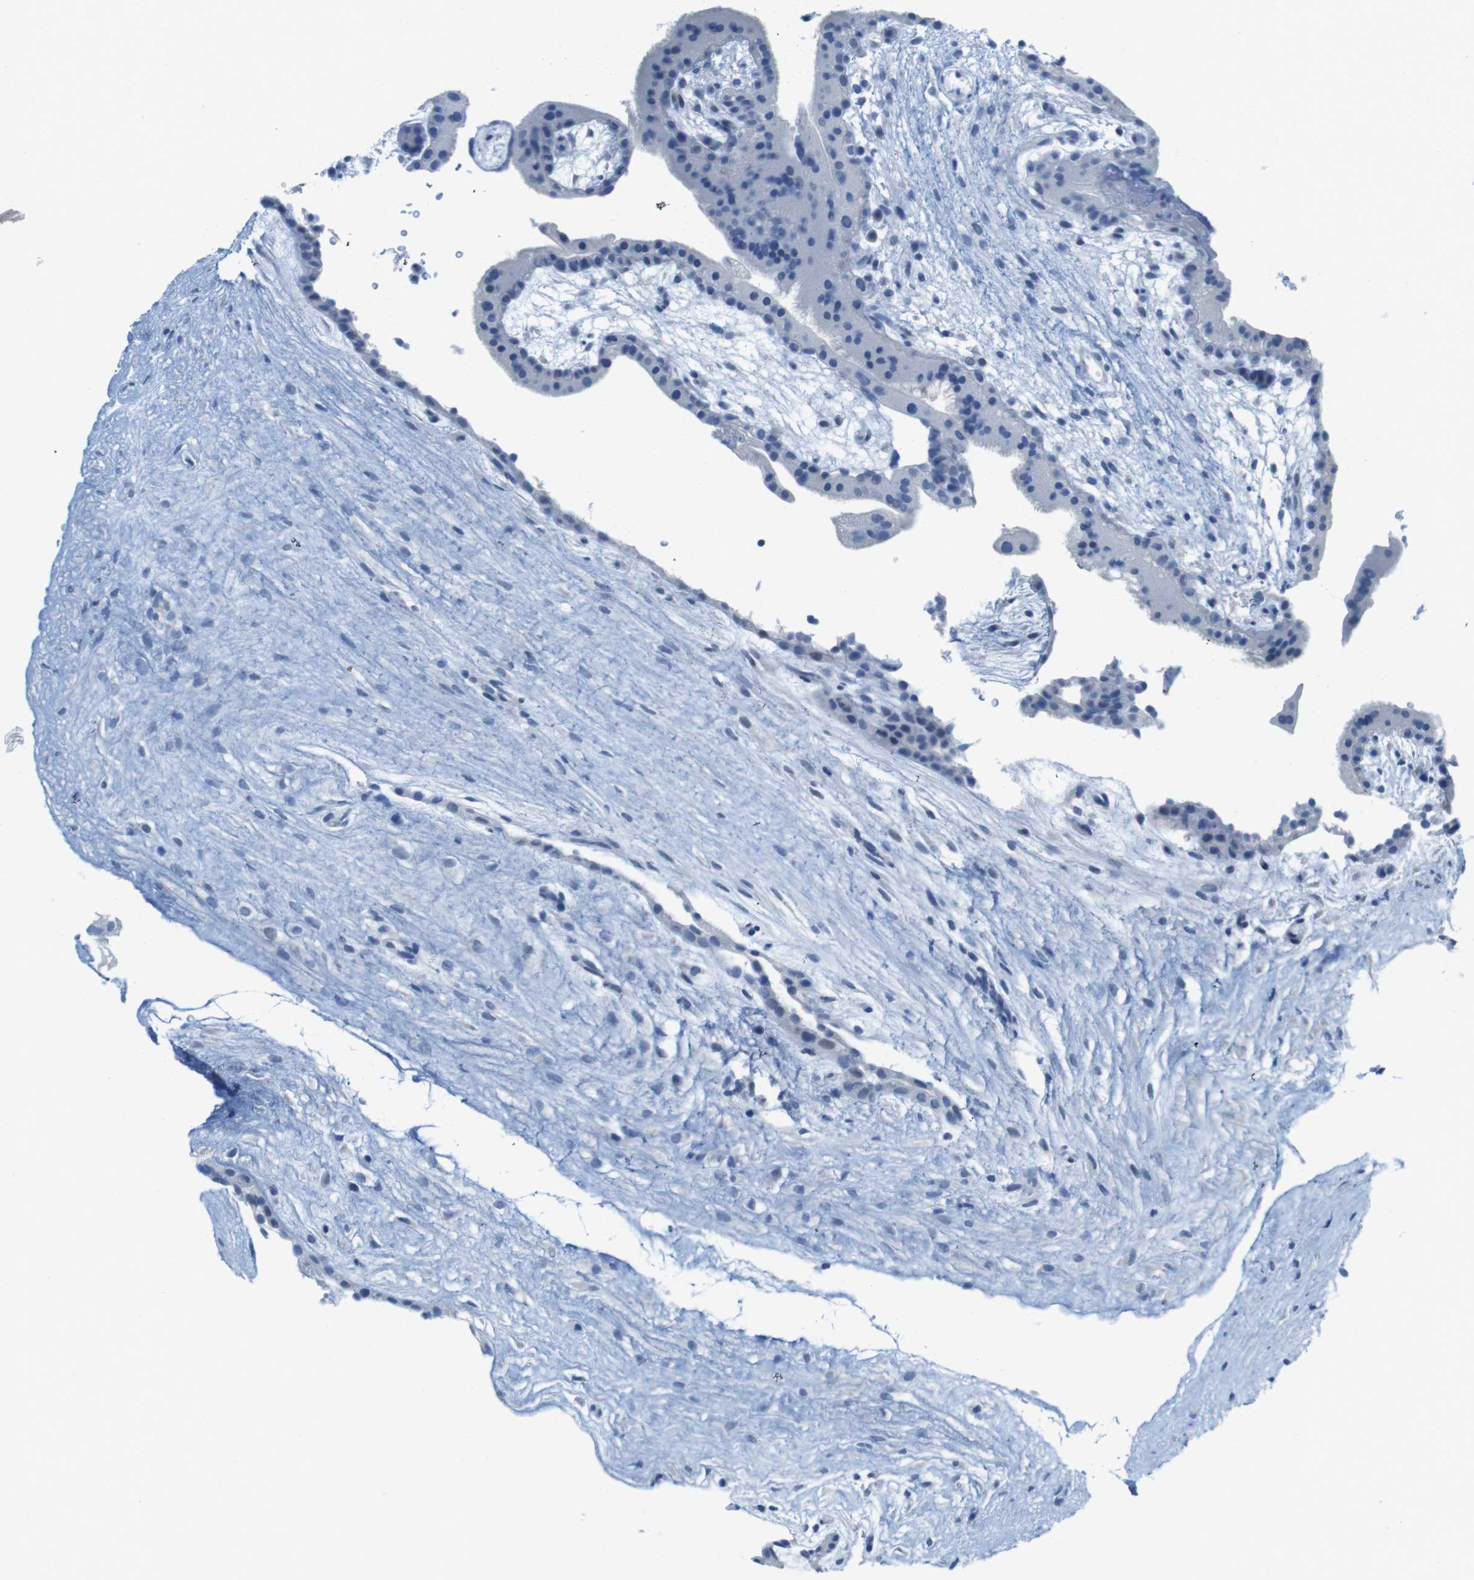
{"staining": {"intensity": "negative", "quantity": "none", "location": "none"}, "tissue": "placenta", "cell_type": "Trophoblastic cells", "image_type": "normal", "snomed": [{"axis": "morphology", "description": "Normal tissue, NOS"}, {"axis": "topography", "description": "Placenta"}], "caption": "IHC micrograph of normal placenta: placenta stained with DAB (3,3'-diaminobenzidine) shows no significant protein expression in trophoblastic cells. The staining is performed using DAB brown chromogen with nuclei counter-stained in using hematoxylin.", "gene": "OPN1SW", "patient": {"sex": "female", "age": 19}}